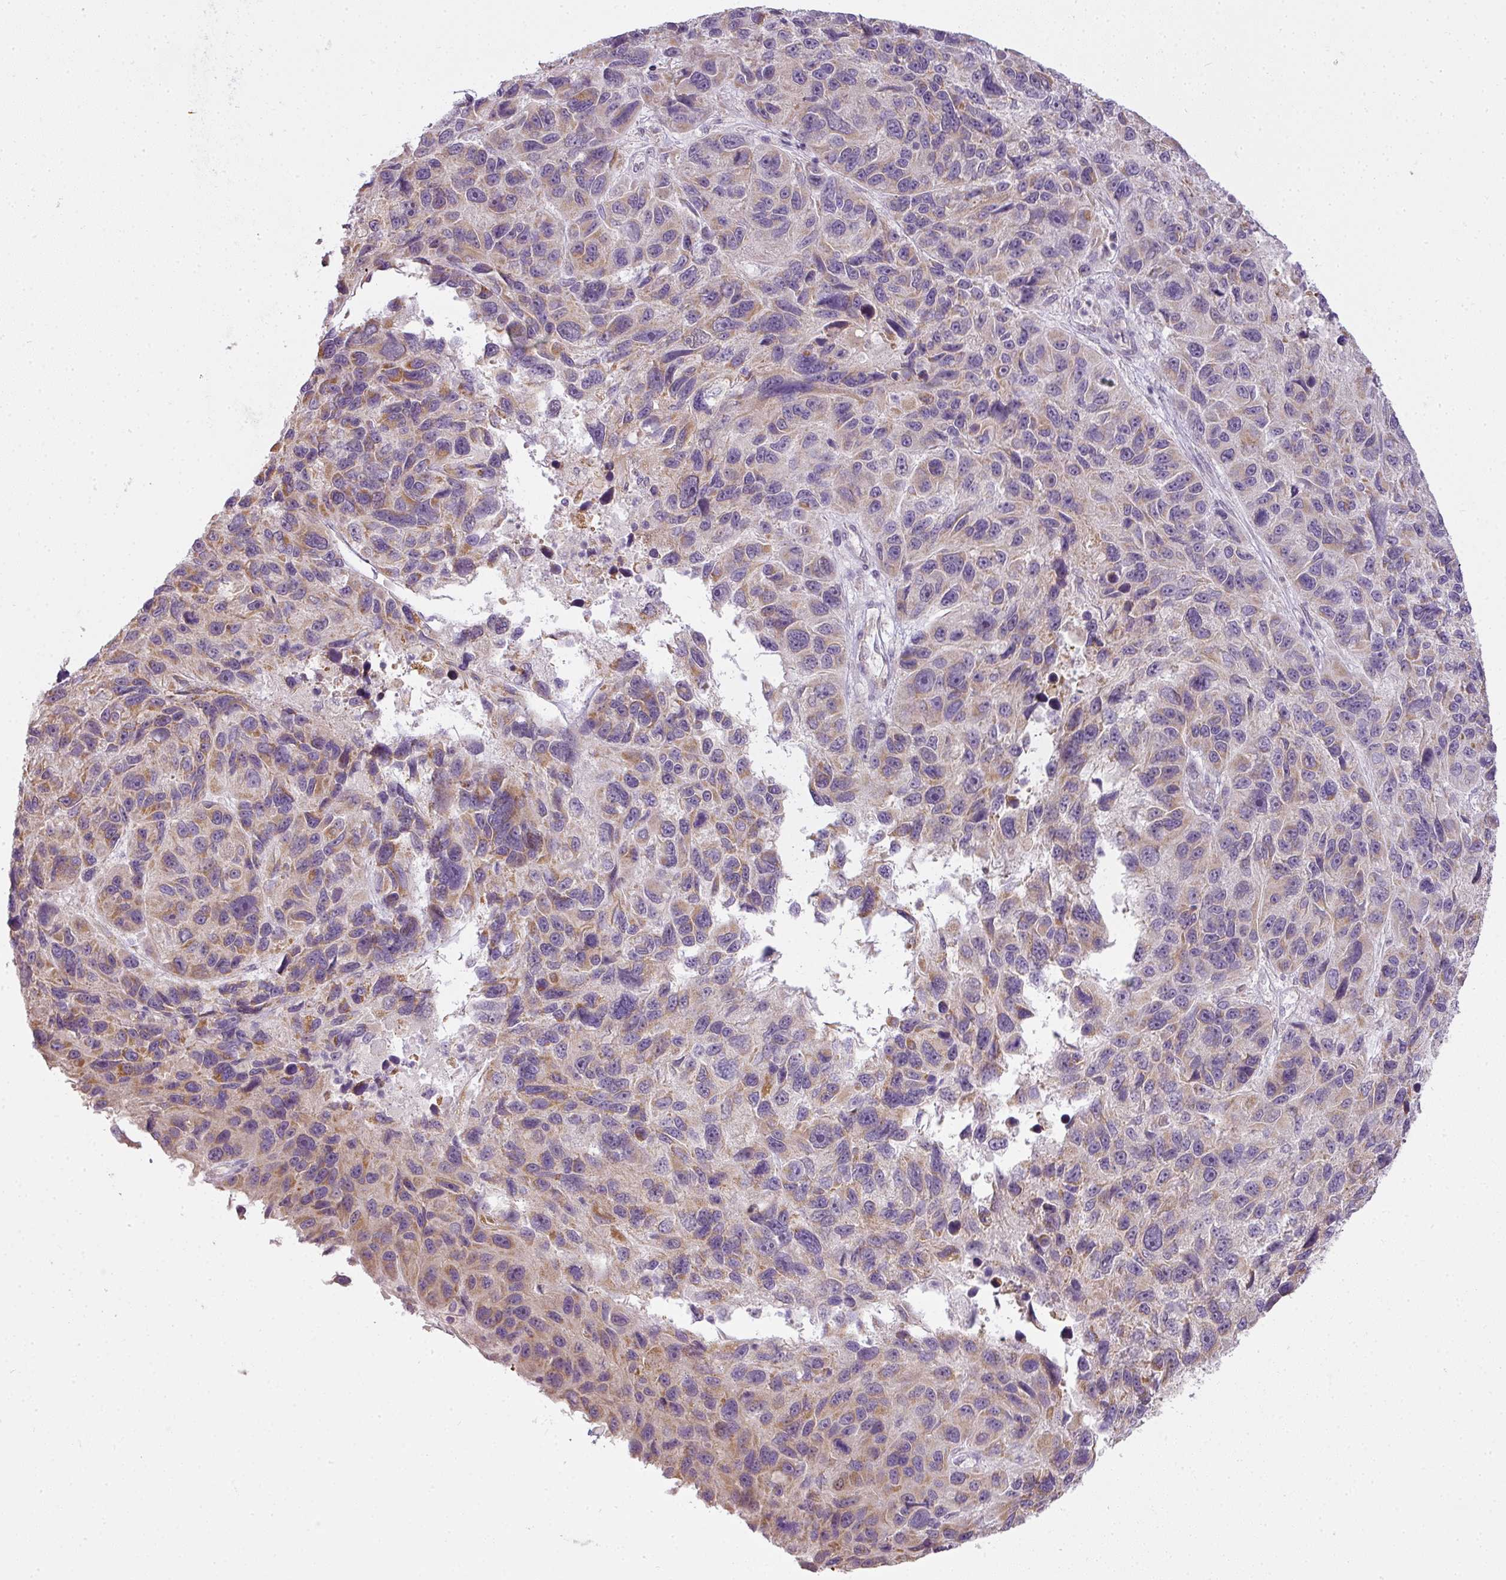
{"staining": {"intensity": "moderate", "quantity": "25%-75%", "location": "cytoplasmic/membranous"}, "tissue": "melanoma", "cell_type": "Tumor cells", "image_type": "cancer", "snomed": [{"axis": "morphology", "description": "Malignant melanoma, NOS"}, {"axis": "topography", "description": "Skin"}], "caption": "Immunohistochemistry (IHC) histopathology image of neoplastic tissue: malignant melanoma stained using IHC displays medium levels of moderate protein expression localized specifically in the cytoplasmic/membranous of tumor cells, appearing as a cytoplasmic/membranous brown color.", "gene": "LY75", "patient": {"sex": "male", "age": 53}}